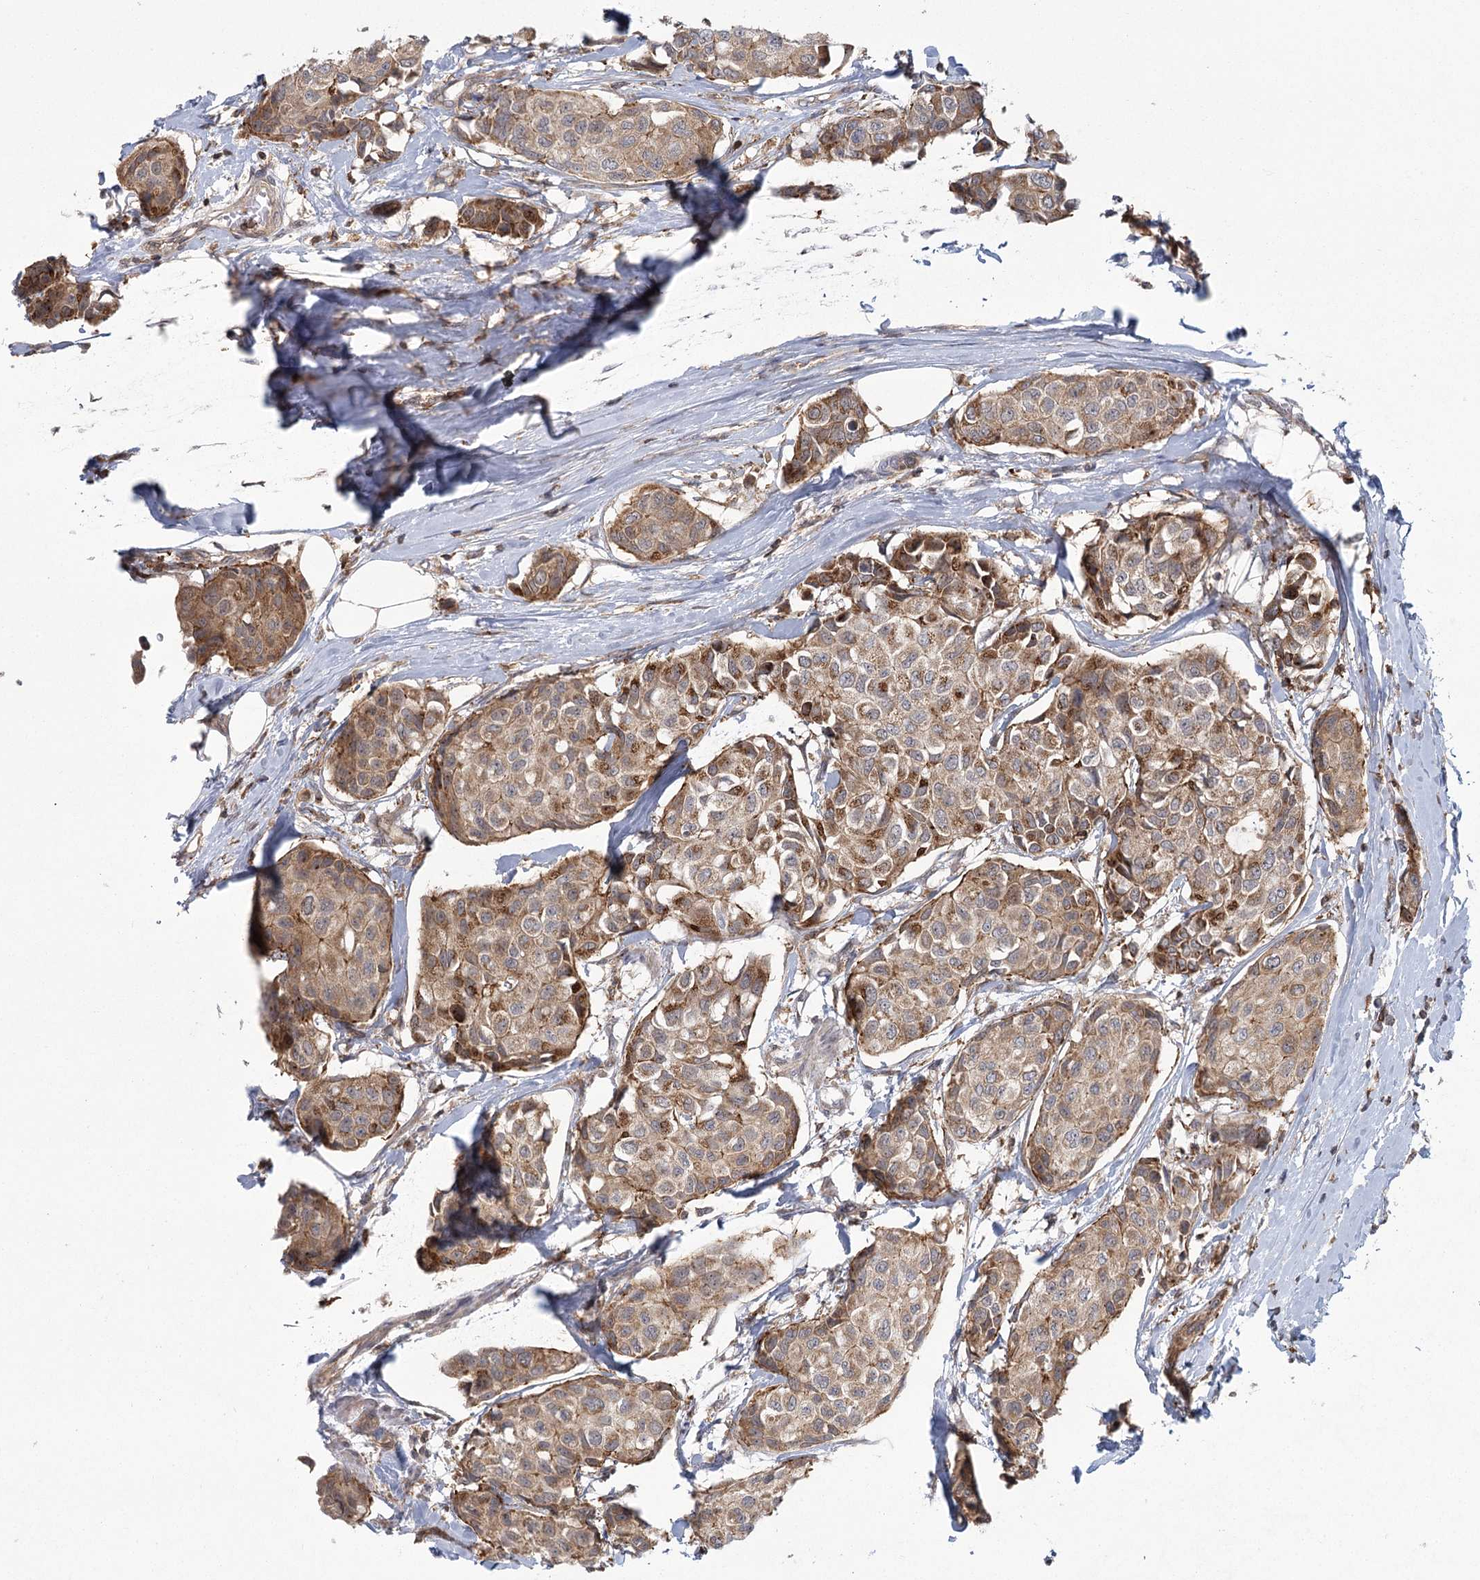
{"staining": {"intensity": "moderate", "quantity": ">75%", "location": "cytoplasmic/membranous"}, "tissue": "breast cancer", "cell_type": "Tumor cells", "image_type": "cancer", "snomed": [{"axis": "morphology", "description": "Duct carcinoma"}, {"axis": "topography", "description": "Breast"}], "caption": "Breast cancer (intraductal carcinoma) stained with DAB immunohistochemistry (IHC) exhibits medium levels of moderate cytoplasmic/membranous staining in approximately >75% of tumor cells. (DAB IHC with brightfield microscopy, high magnification).", "gene": "MEPE", "patient": {"sex": "female", "age": 80}}